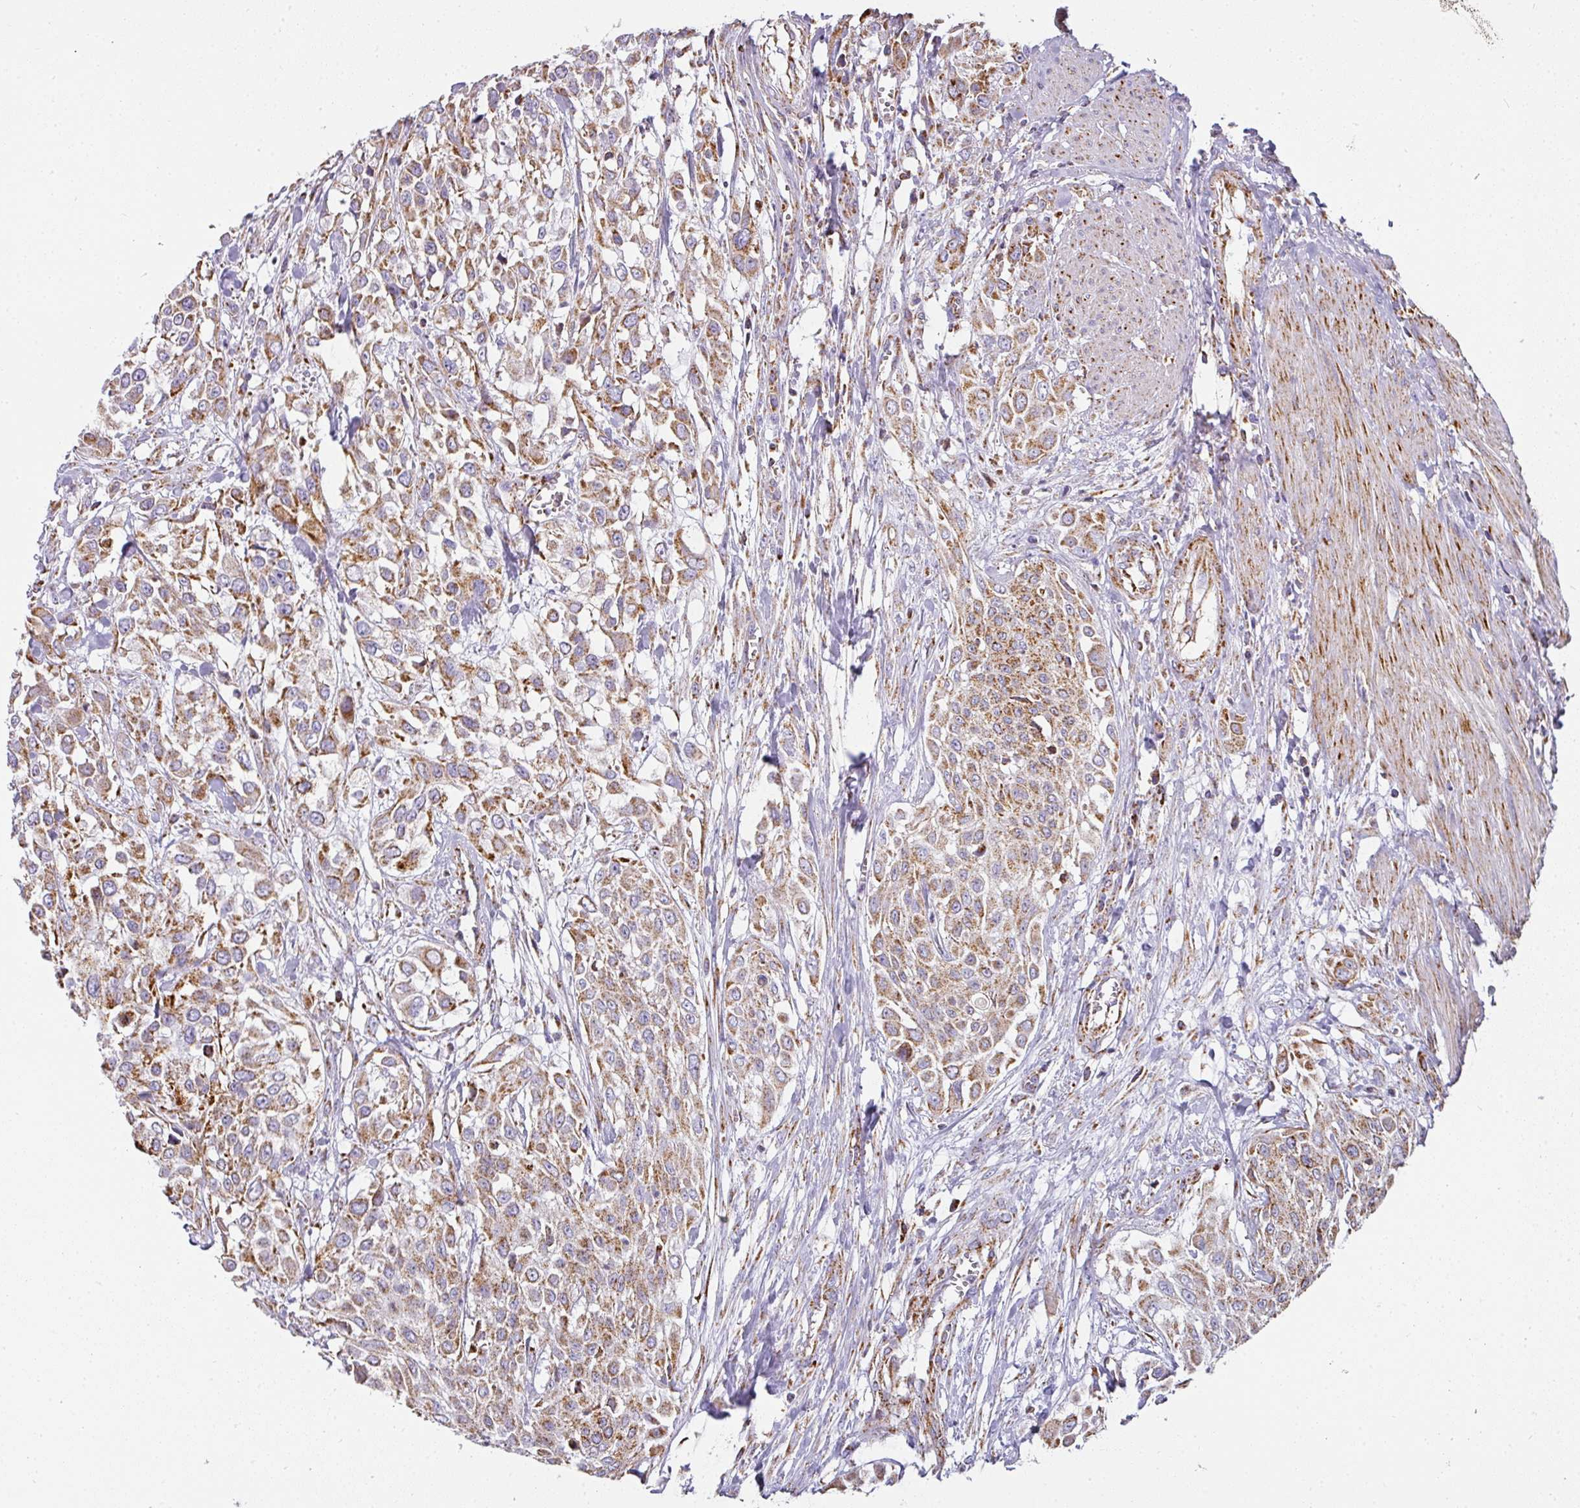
{"staining": {"intensity": "moderate", "quantity": ">75%", "location": "cytoplasmic/membranous"}, "tissue": "urothelial cancer", "cell_type": "Tumor cells", "image_type": "cancer", "snomed": [{"axis": "morphology", "description": "Urothelial carcinoma, High grade"}, {"axis": "topography", "description": "Urinary bladder"}], "caption": "IHC (DAB (3,3'-diaminobenzidine)) staining of human urothelial cancer demonstrates moderate cytoplasmic/membranous protein staining in approximately >75% of tumor cells.", "gene": "UQCRFS1", "patient": {"sex": "male", "age": 57}}